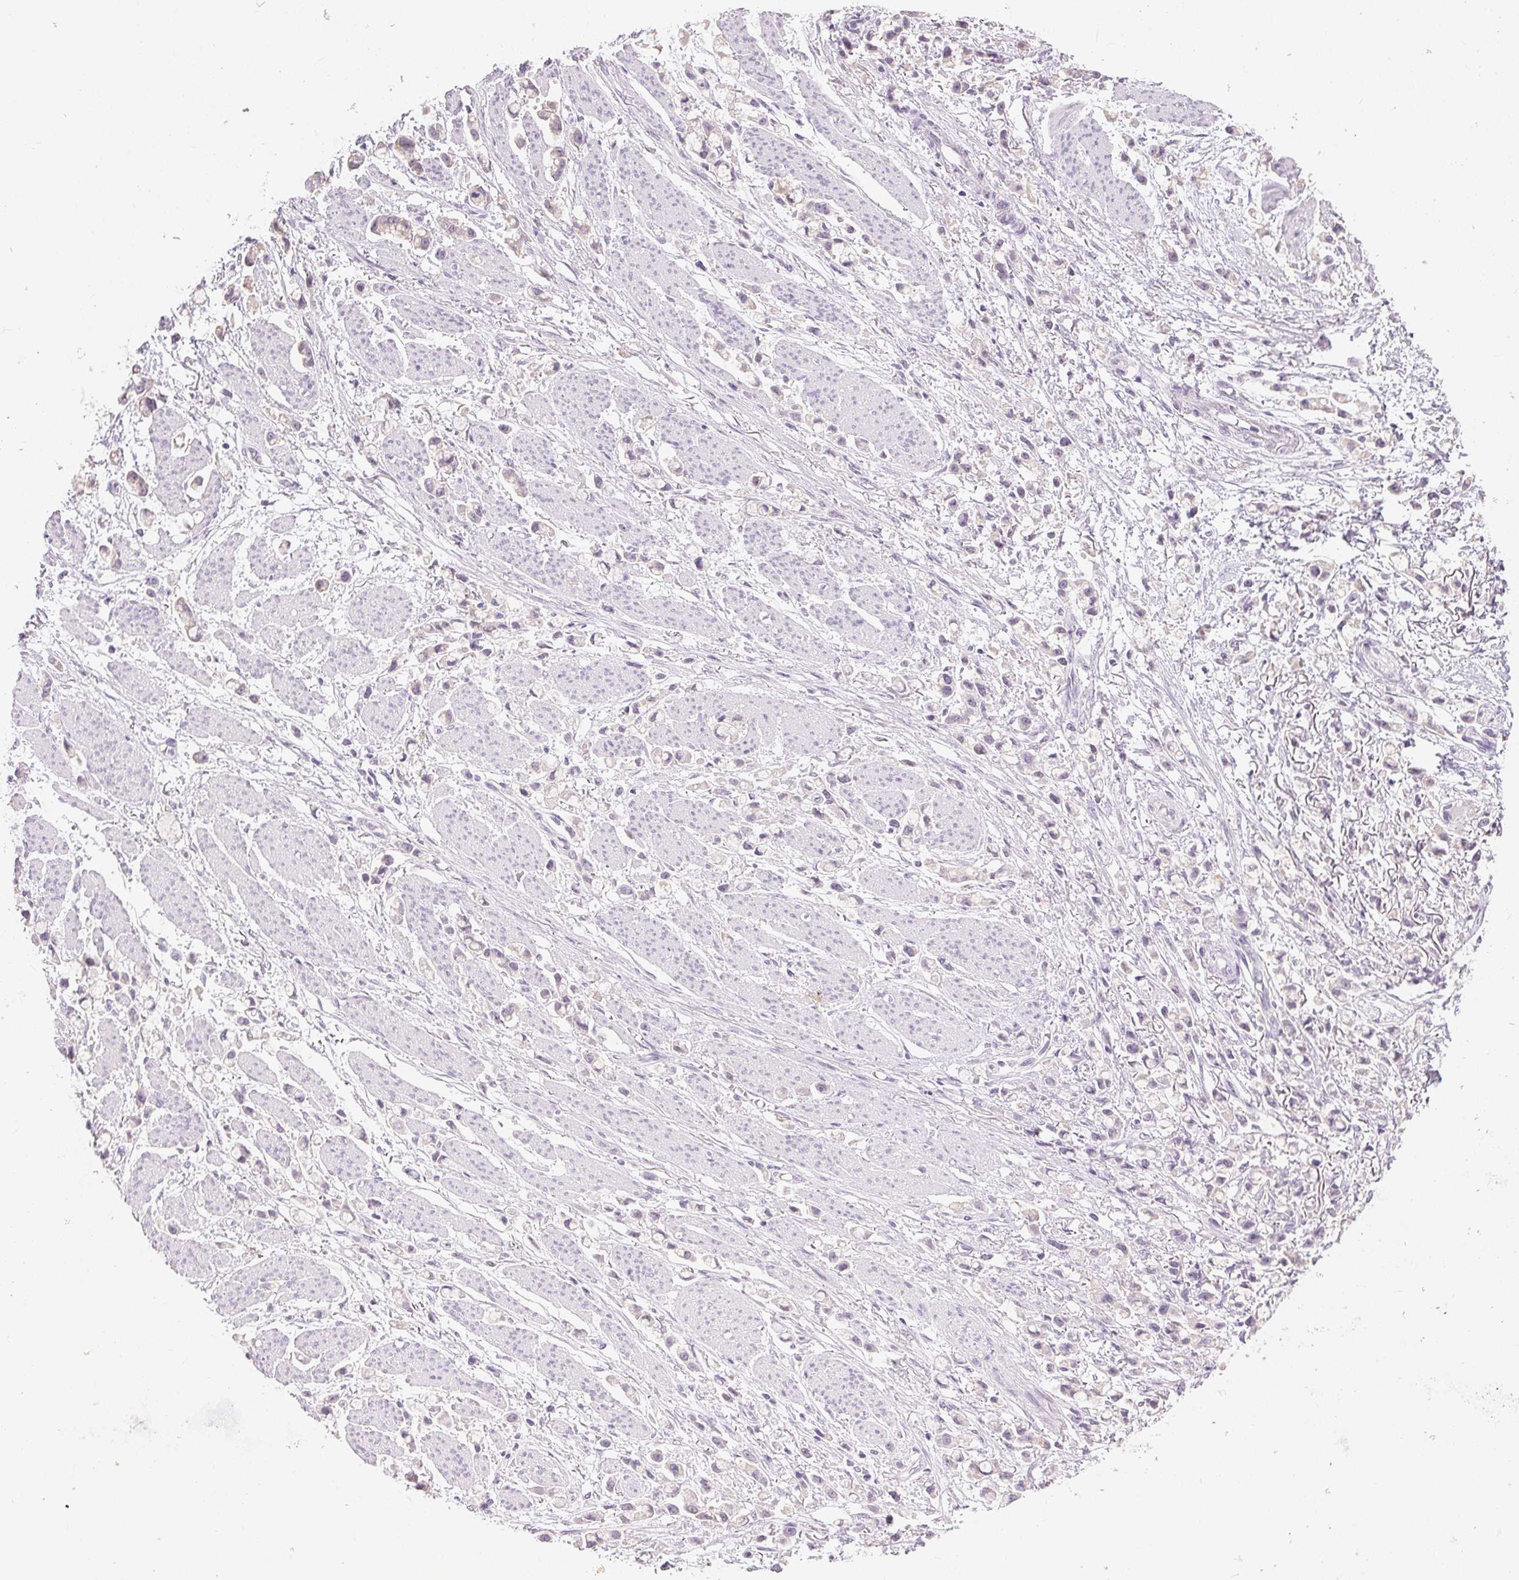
{"staining": {"intensity": "negative", "quantity": "none", "location": "none"}, "tissue": "stomach cancer", "cell_type": "Tumor cells", "image_type": "cancer", "snomed": [{"axis": "morphology", "description": "Adenocarcinoma, NOS"}, {"axis": "topography", "description": "Stomach"}], "caption": "Tumor cells are negative for brown protein staining in stomach adenocarcinoma.", "gene": "SFTPD", "patient": {"sex": "female", "age": 81}}